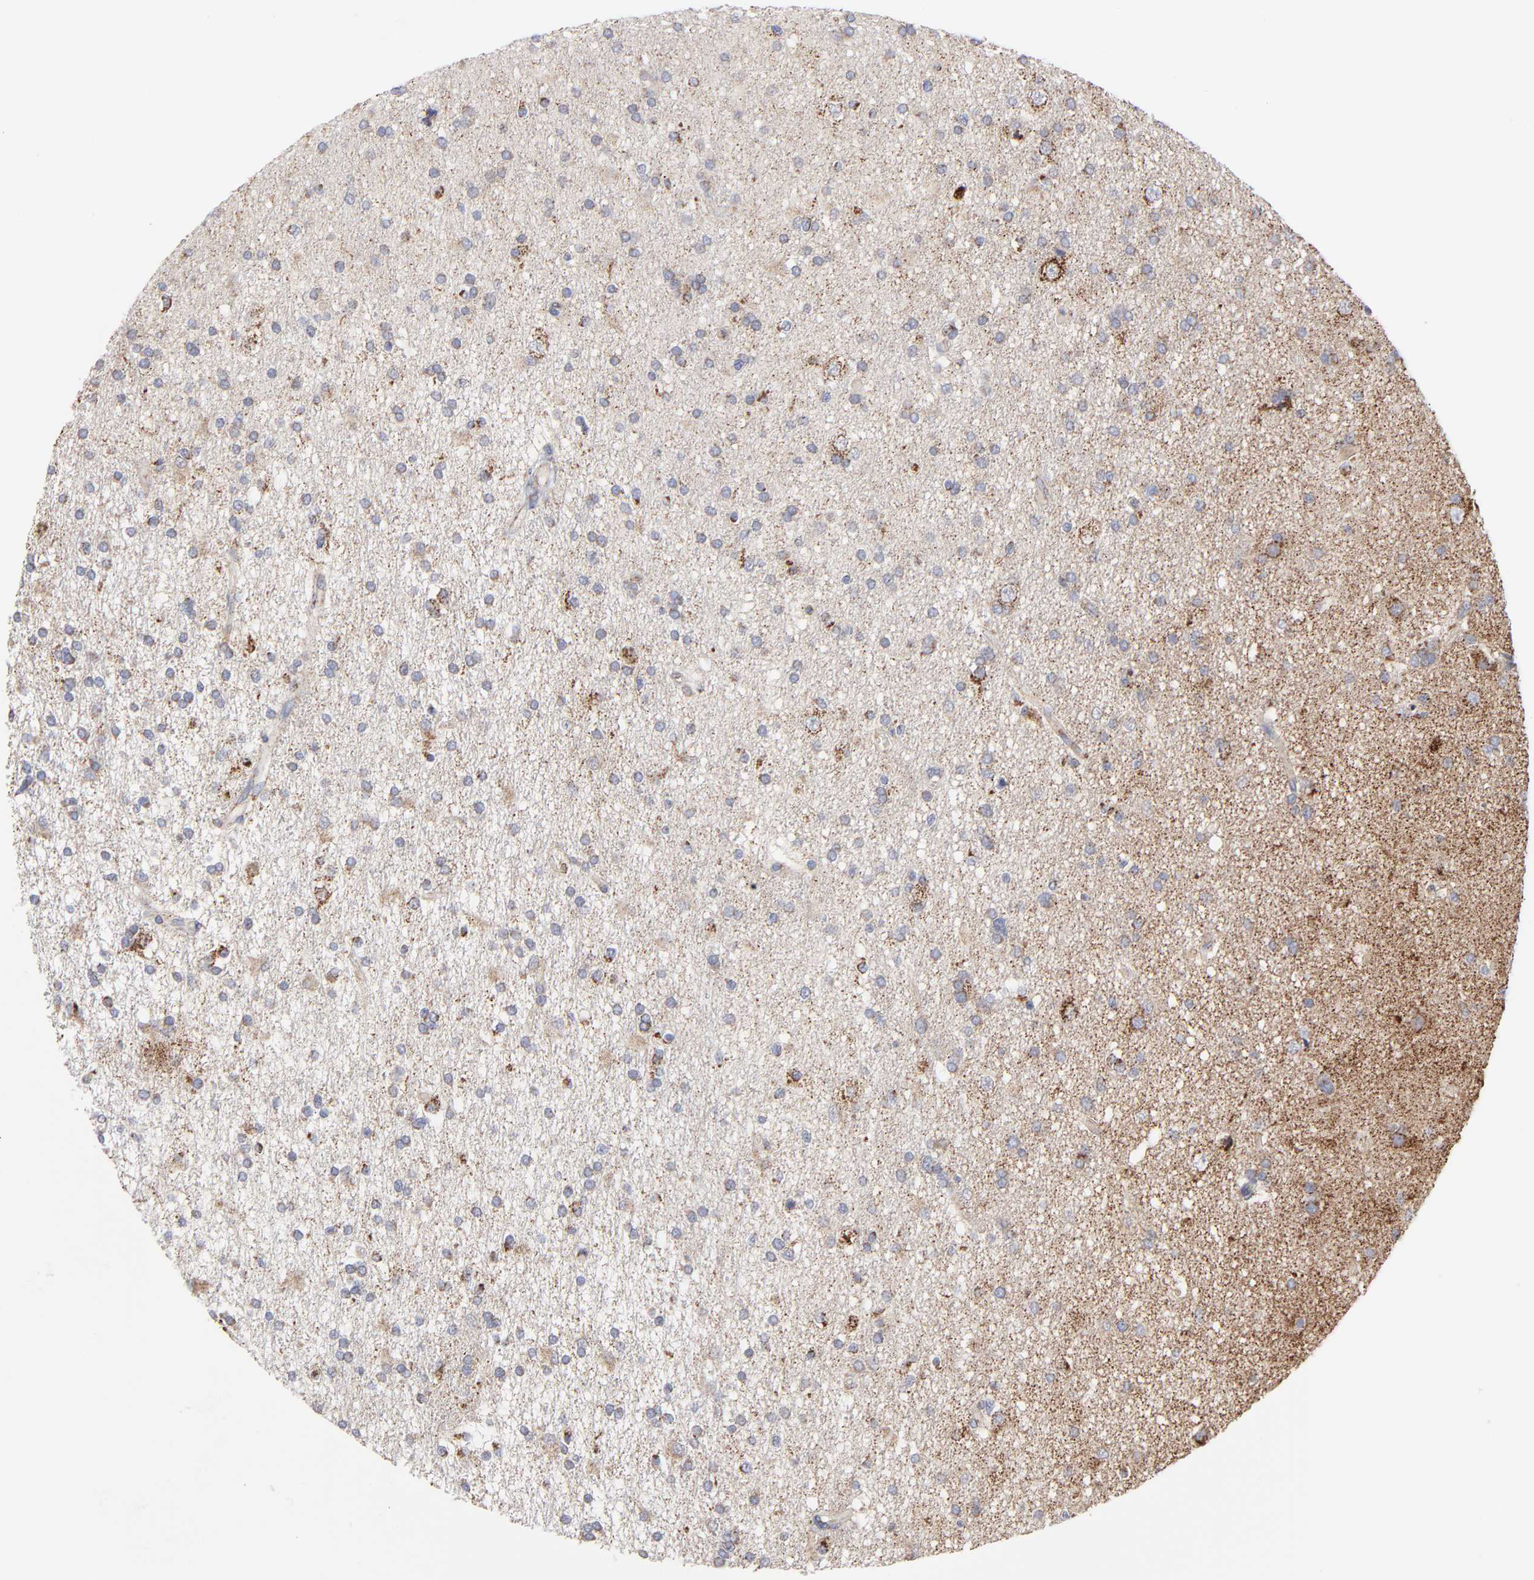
{"staining": {"intensity": "moderate", "quantity": "25%-75%", "location": "cytoplasmic/membranous"}, "tissue": "glioma", "cell_type": "Tumor cells", "image_type": "cancer", "snomed": [{"axis": "morphology", "description": "Glioma, malignant, High grade"}, {"axis": "topography", "description": "Brain"}], "caption": "A brown stain shows moderate cytoplasmic/membranous positivity of a protein in human malignant high-grade glioma tumor cells. (Brightfield microscopy of DAB IHC at high magnification).", "gene": "ASB3", "patient": {"sex": "male", "age": 33}}